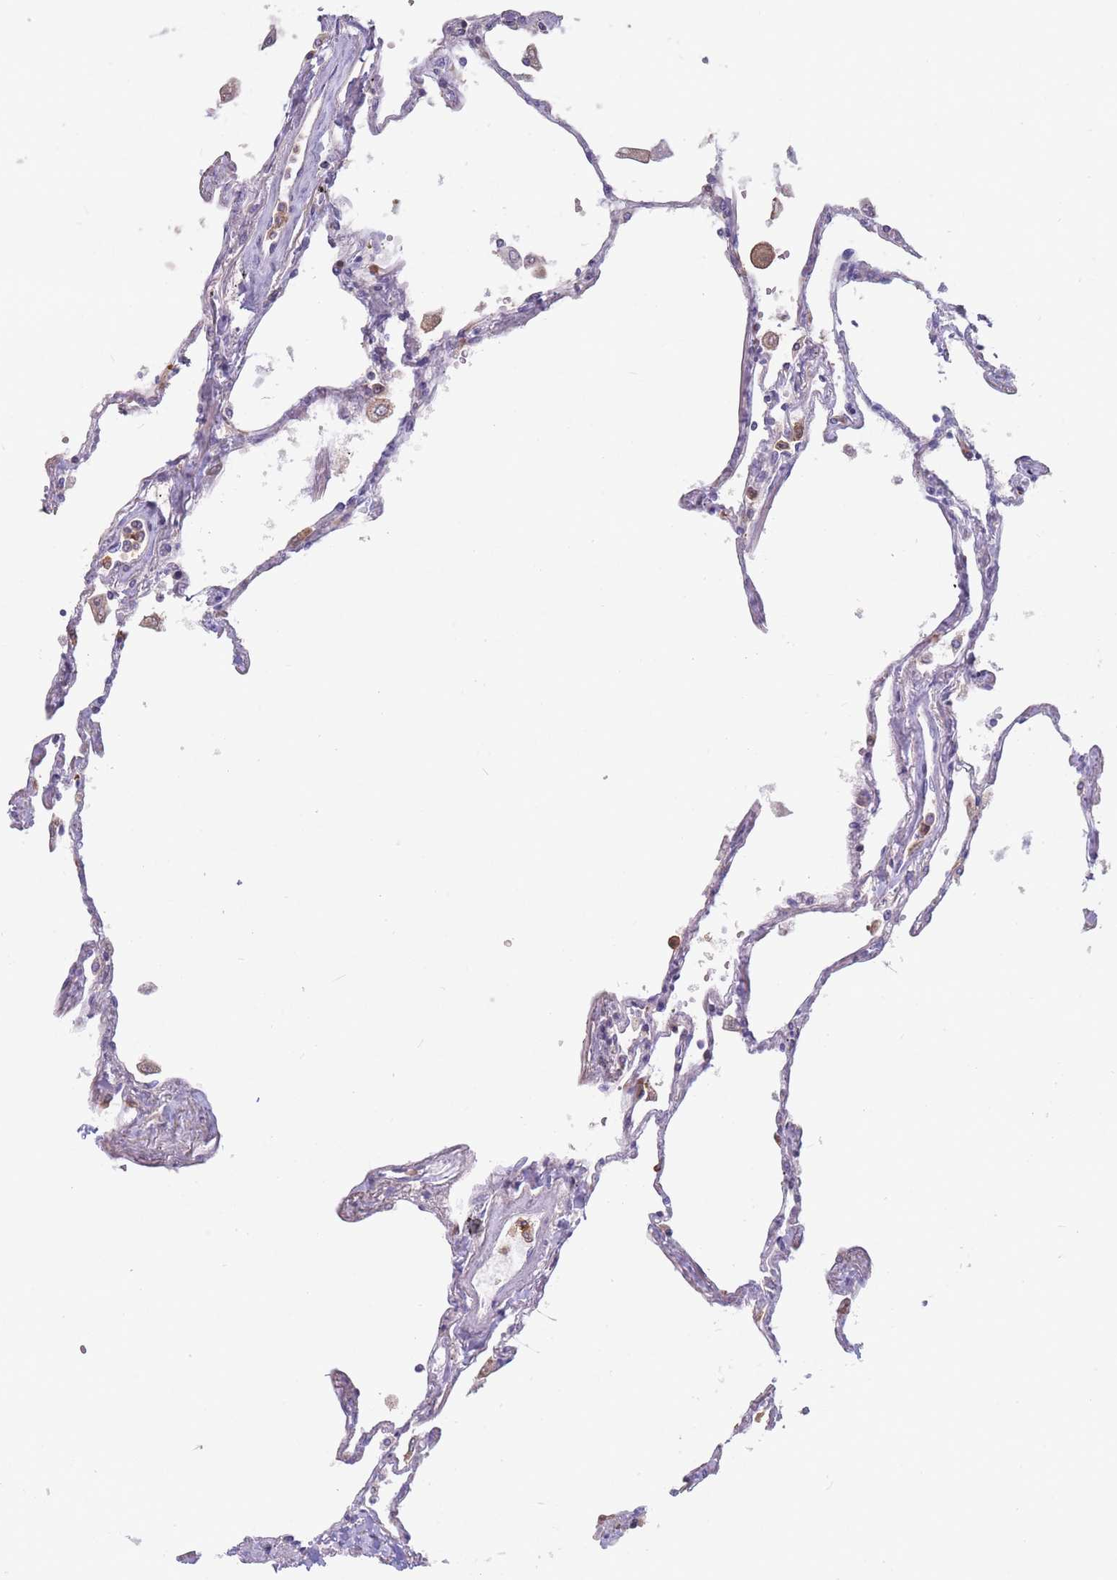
{"staining": {"intensity": "negative", "quantity": "none", "location": "none"}, "tissue": "lung", "cell_type": "Alveolar cells", "image_type": "normal", "snomed": [{"axis": "morphology", "description": "Normal tissue, NOS"}, {"axis": "topography", "description": "Lung"}], "caption": "DAB immunohistochemical staining of unremarkable lung demonstrates no significant staining in alveolar cells.", "gene": "ST3GAL4", "patient": {"sex": "female", "age": 67}}